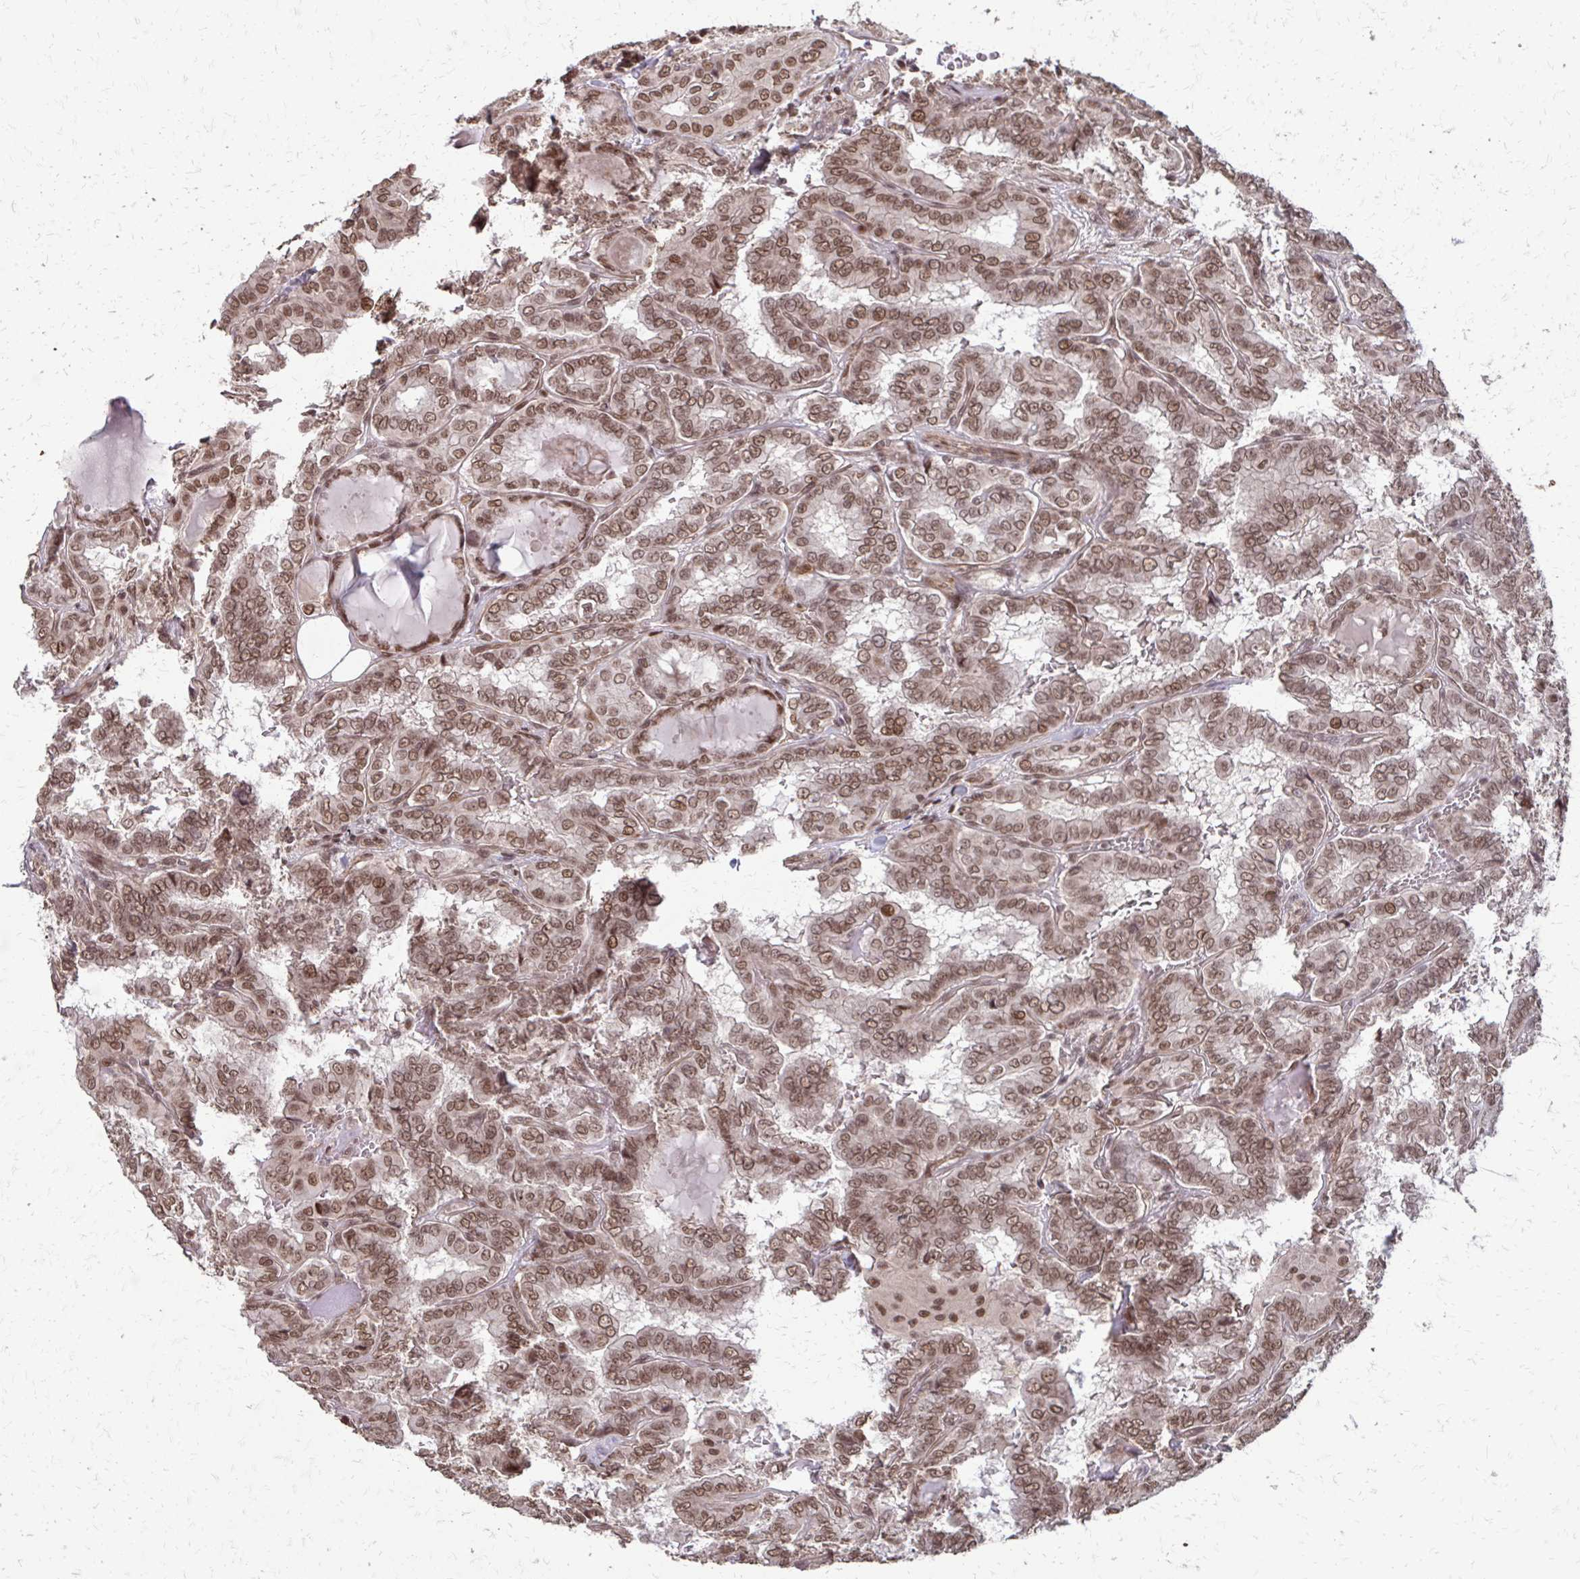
{"staining": {"intensity": "moderate", "quantity": ">75%", "location": "nuclear"}, "tissue": "thyroid cancer", "cell_type": "Tumor cells", "image_type": "cancer", "snomed": [{"axis": "morphology", "description": "Papillary adenocarcinoma, NOS"}, {"axis": "topography", "description": "Thyroid gland"}], "caption": "IHC micrograph of human papillary adenocarcinoma (thyroid) stained for a protein (brown), which shows medium levels of moderate nuclear staining in approximately >75% of tumor cells.", "gene": "SS18", "patient": {"sex": "female", "age": 46}}